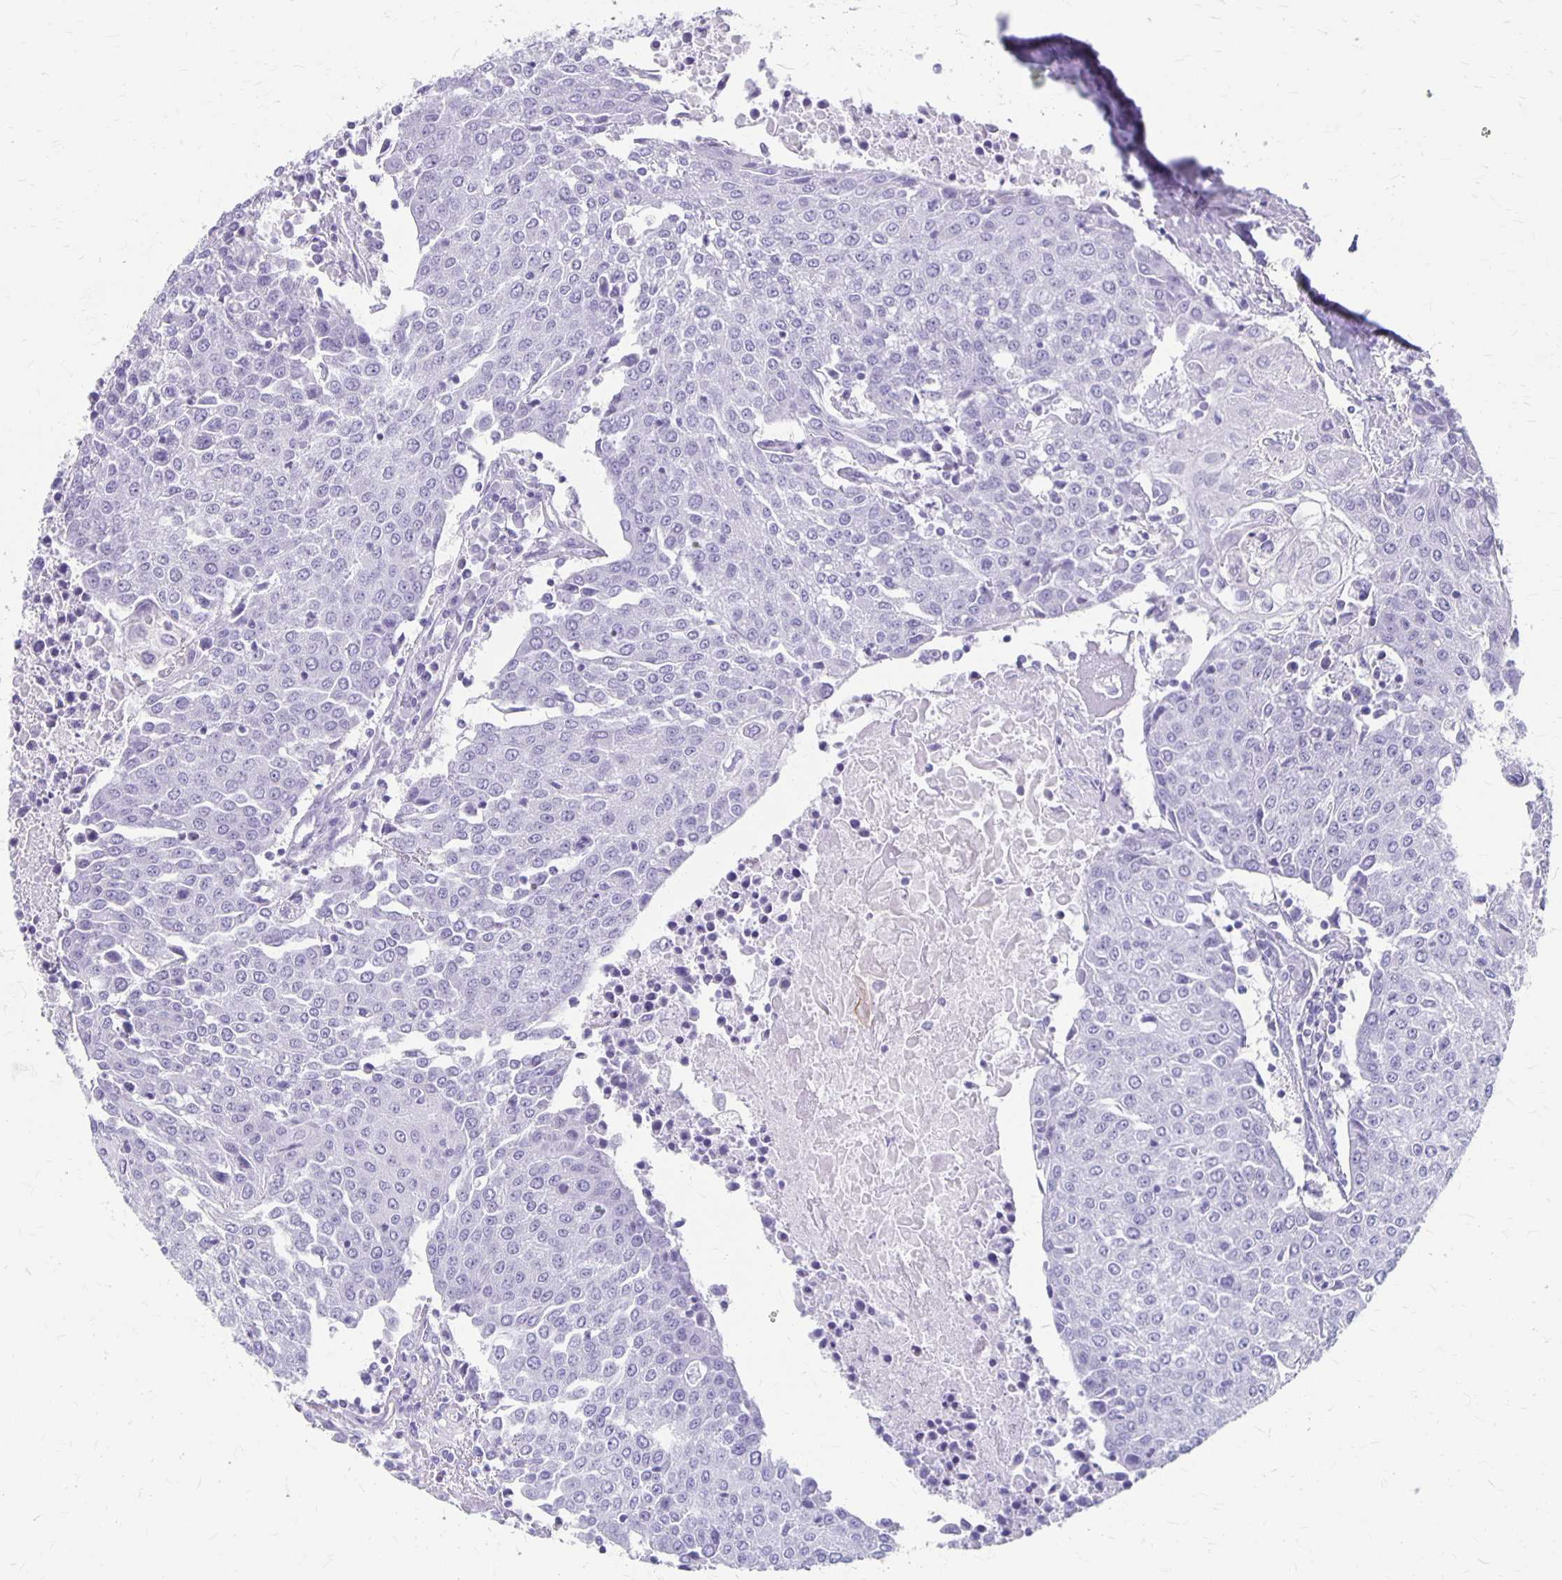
{"staining": {"intensity": "negative", "quantity": "none", "location": "none"}, "tissue": "urothelial cancer", "cell_type": "Tumor cells", "image_type": "cancer", "snomed": [{"axis": "morphology", "description": "Urothelial carcinoma, High grade"}, {"axis": "topography", "description": "Urinary bladder"}], "caption": "There is no significant expression in tumor cells of urothelial cancer.", "gene": "MAGEC2", "patient": {"sex": "female", "age": 85}}